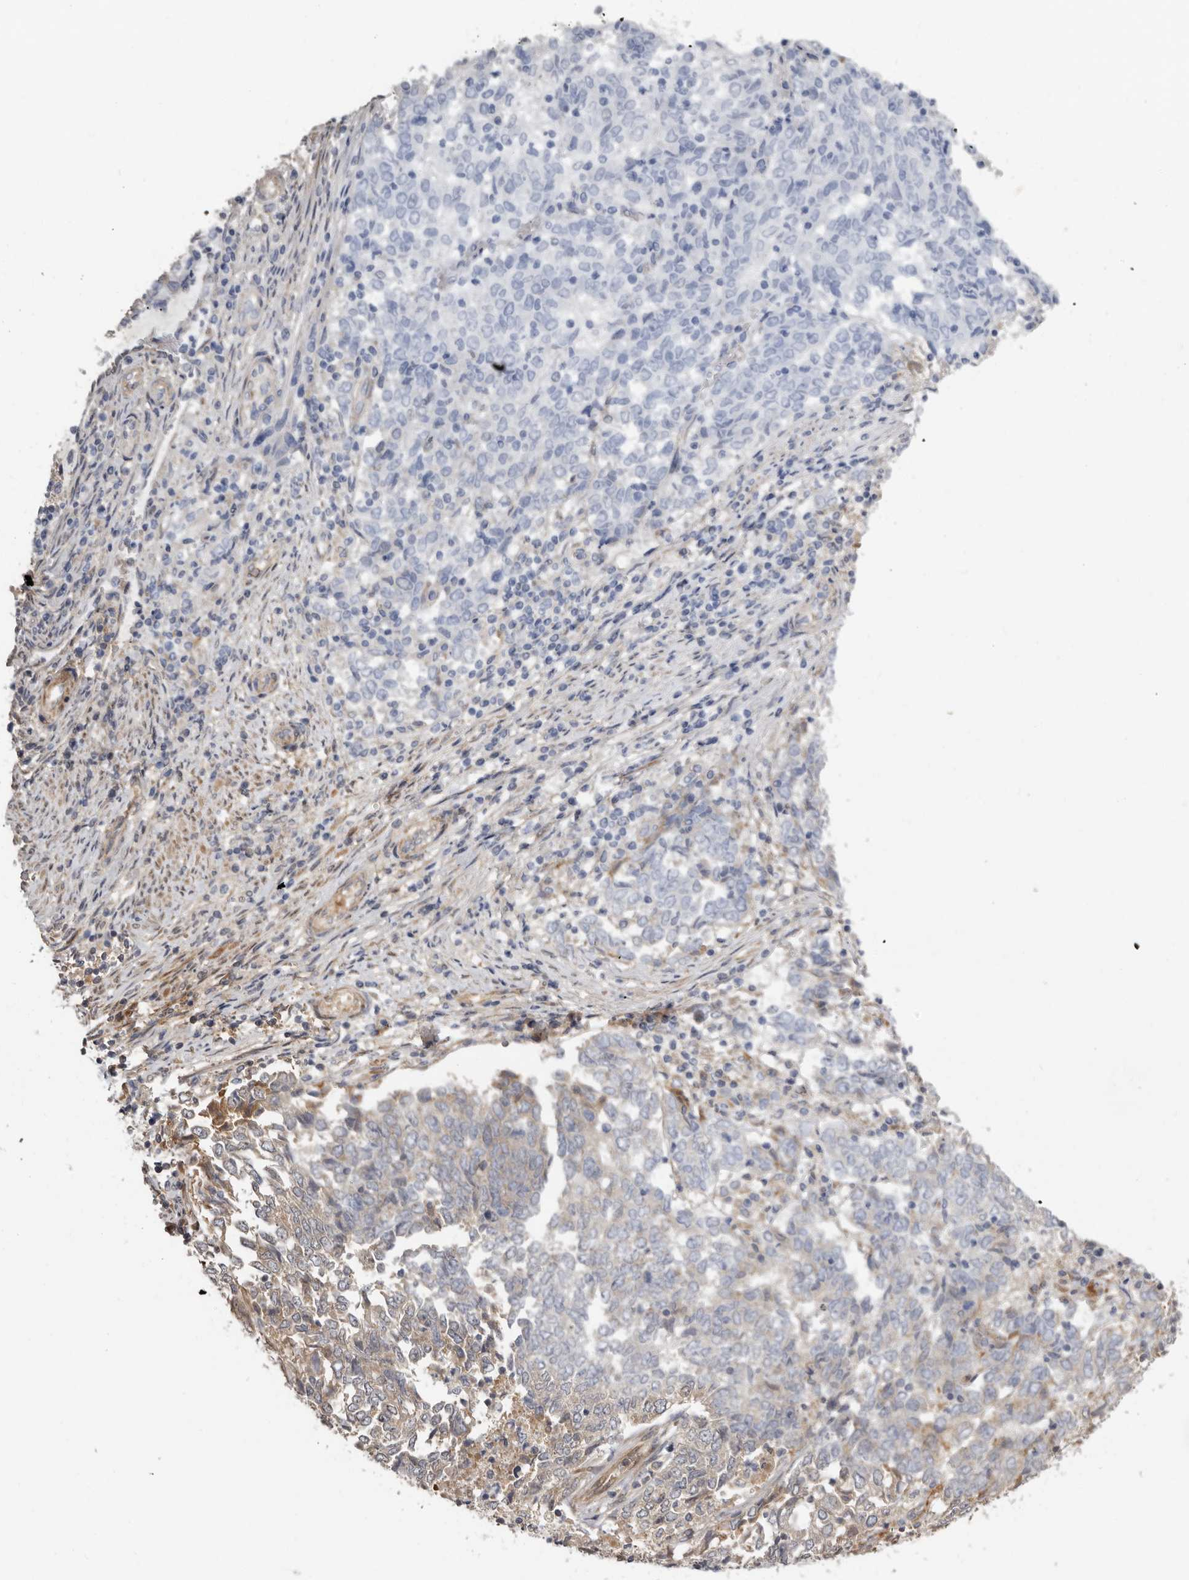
{"staining": {"intensity": "moderate", "quantity": "<25%", "location": "cytoplasmic/membranous"}, "tissue": "endometrial cancer", "cell_type": "Tumor cells", "image_type": "cancer", "snomed": [{"axis": "morphology", "description": "Adenocarcinoma, NOS"}, {"axis": "topography", "description": "Endometrium"}], "caption": "IHC photomicrograph of adenocarcinoma (endometrial) stained for a protein (brown), which displays low levels of moderate cytoplasmic/membranous expression in about <25% of tumor cells.", "gene": "SBDS", "patient": {"sex": "female", "age": 80}}